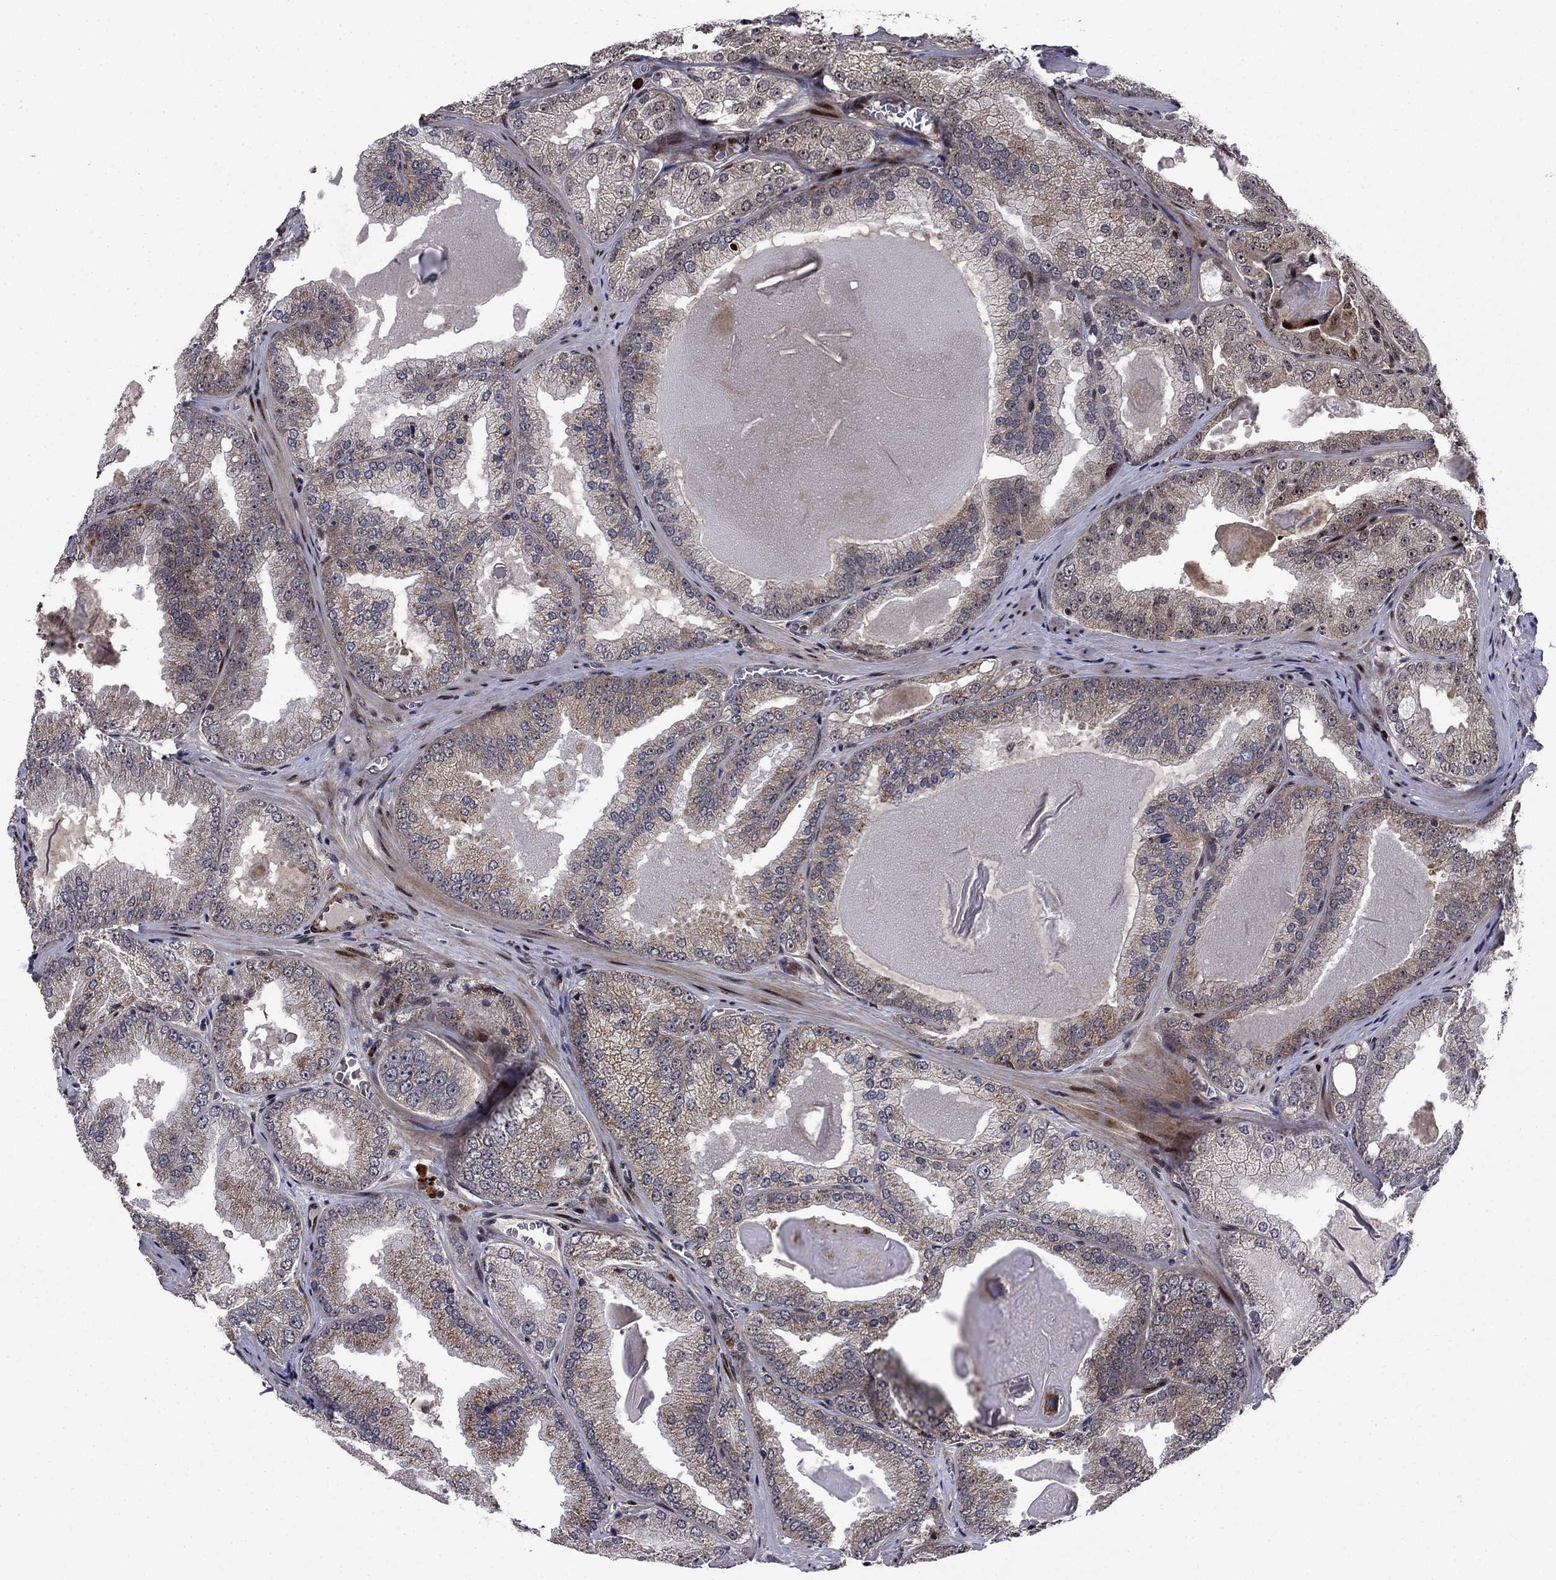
{"staining": {"intensity": "moderate", "quantity": "<25%", "location": "cytoplasmic/membranous"}, "tissue": "prostate cancer", "cell_type": "Tumor cells", "image_type": "cancer", "snomed": [{"axis": "morphology", "description": "Adenocarcinoma, Low grade"}, {"axis": "topography", "description": "Prostate"}], "caption": "There is low levels of moderate cytoplasmic/membranous expression in tumor cells of low-grade adenocarcinoma (prostate), as demonstrated by immunohistochemical staining (brown color).", "gene": "AGTPBP1", "patient": {"sex": "male", "age": 72}}